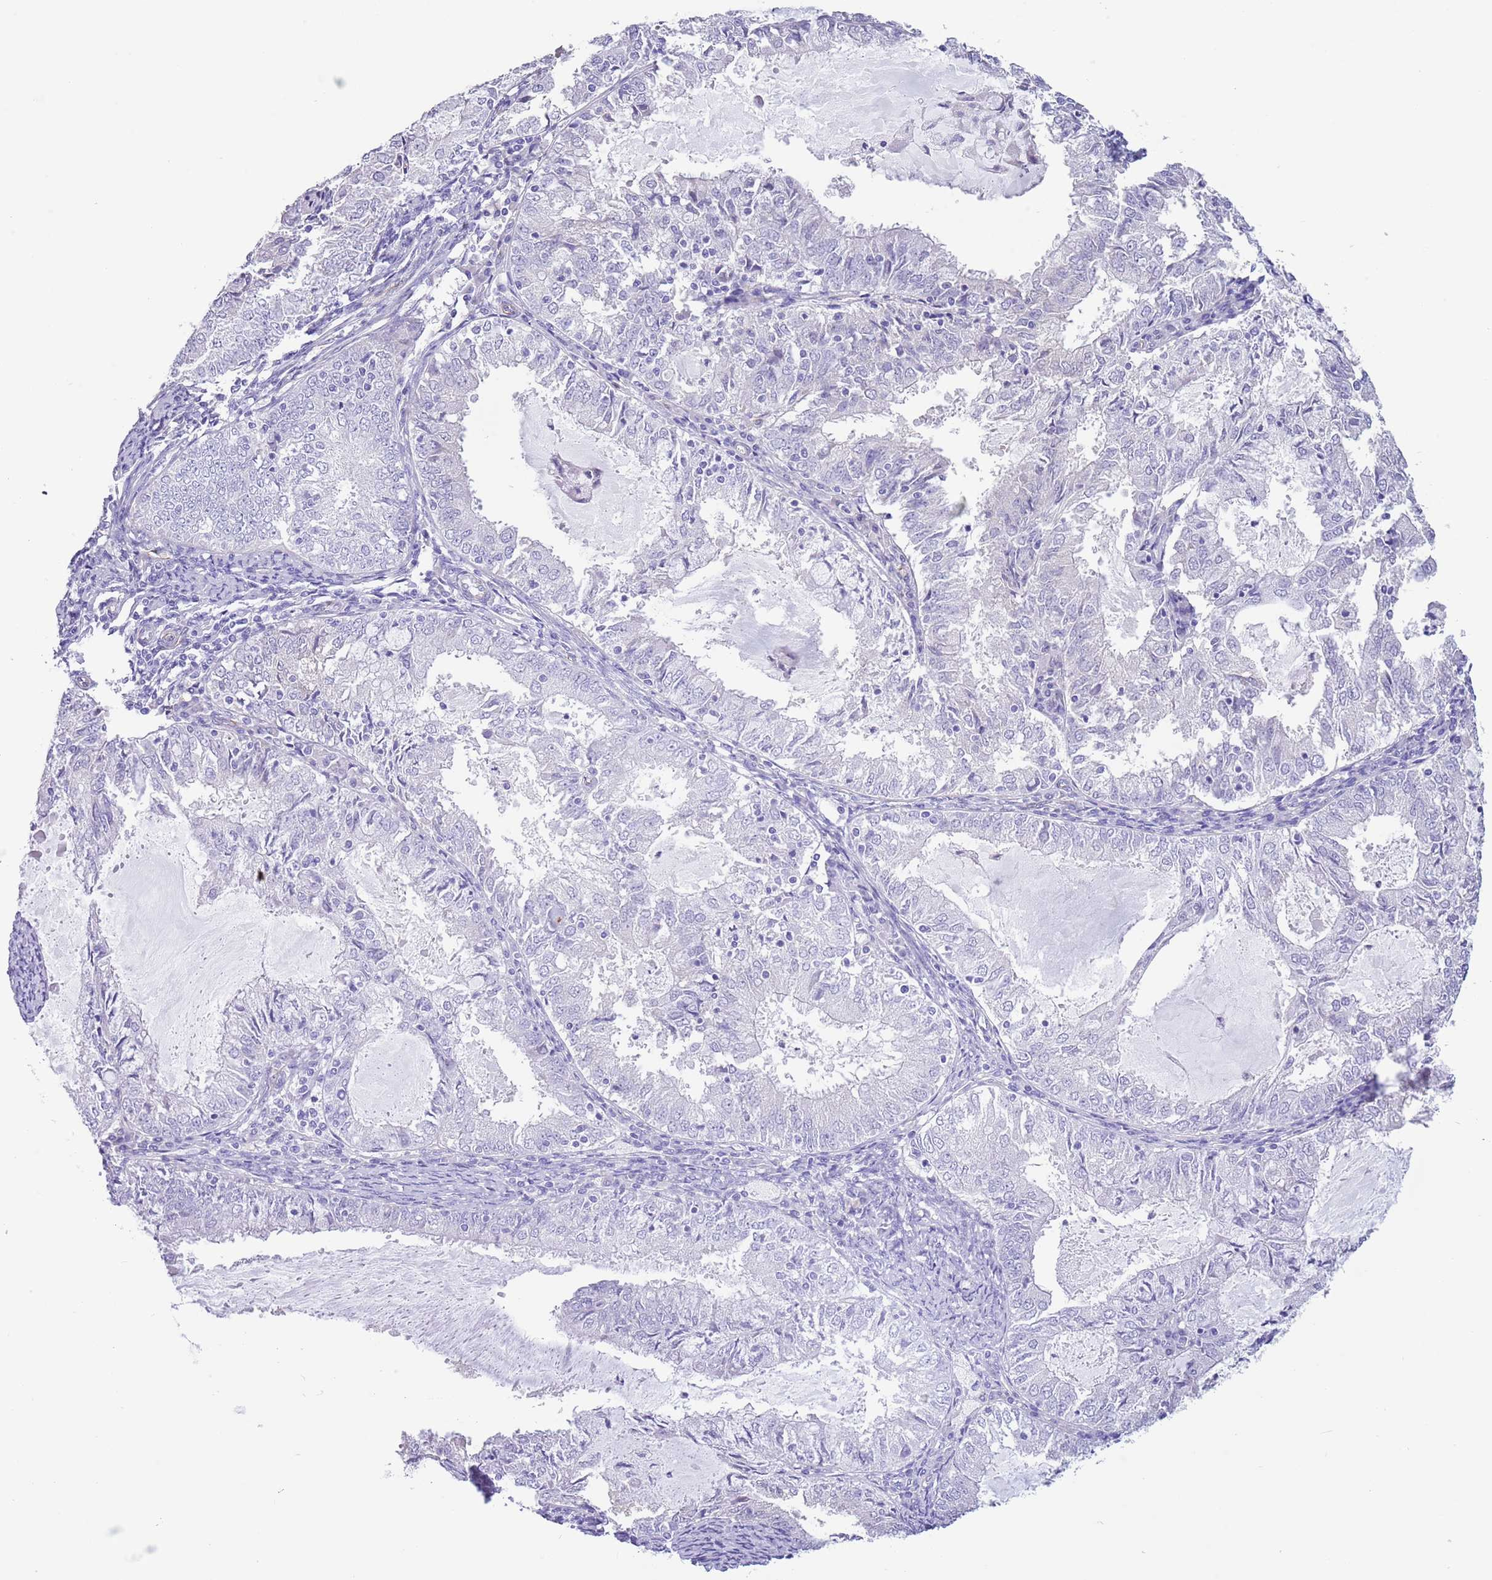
{"staining": {"intensity": "negative", "quantity": "none", "location": "none"}, "tissue": "endometrial cancer", "cell_type": "Tumor cells", "image_type": "cancer", "snomed": [{"axis": "morphology", "description": "Adenocarcinoma, NOS"}, {"axis": "topography", "description": "Endometrium"}], "caption": "DAB (3,3'-diaminobenzidine) immunohistochemical staining of endometrial cancer shows no significant expression in tumor cells.", "gene": "TSGA13", "patient": {"sex": "female", "age": 57}}